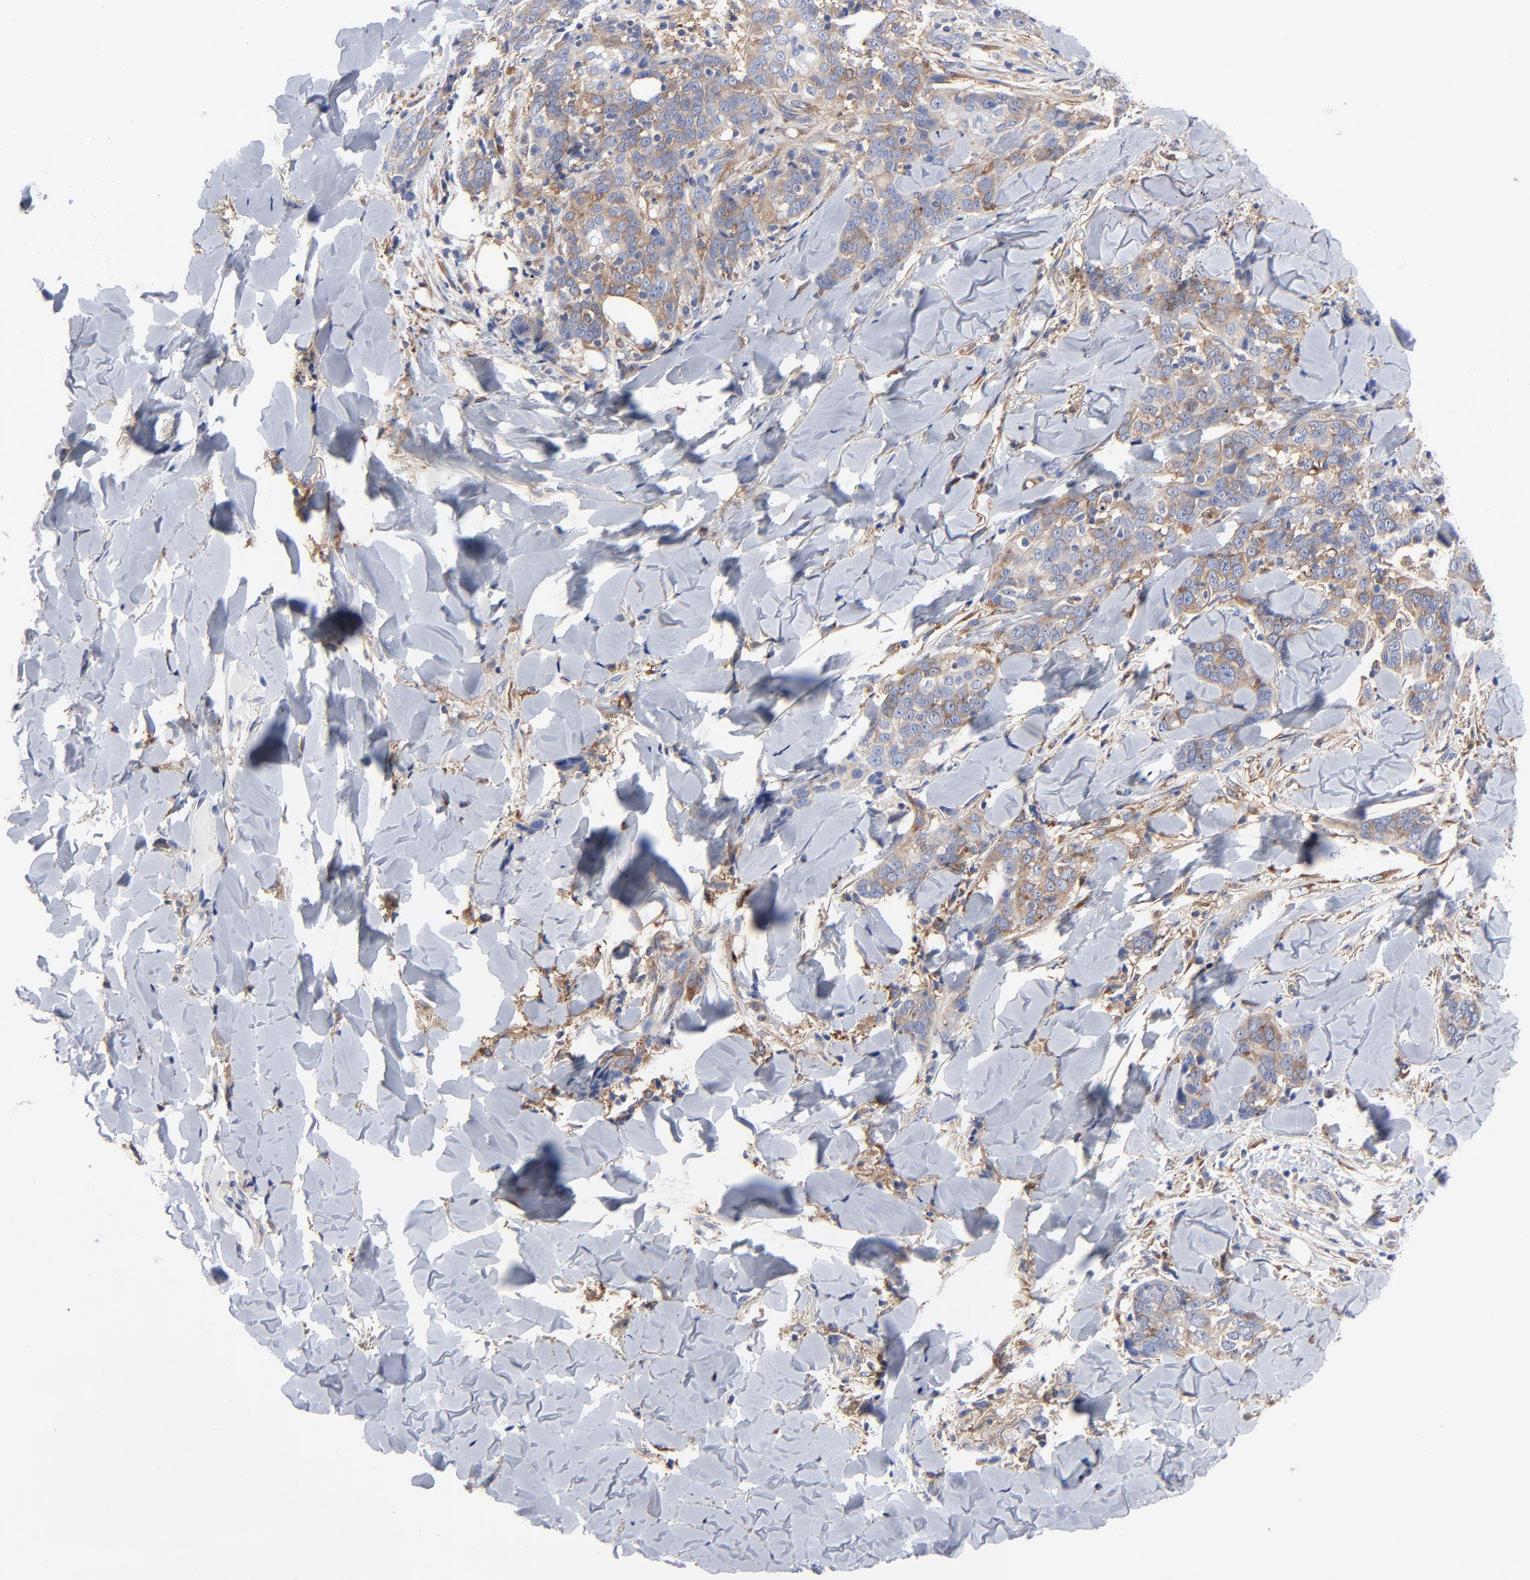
{"staining": {"intensity": "moderate", "quantity": "25%-75%", "location": "cytoplasmic/membranous"}, "tissue": "skin cancer", "cell_type": "Tumor cells", "image_type": "cancer", "snomed": [{"axis": "morphology", "description": "Normal tissue, NOS"}, {"axis": "morphology", "description": "Squamous cell carcinoma, NOS"}, {"axis": "topography", "description": "Skin"}], "caption": "DAB (3,3'-diaminobenzidine) immunohistochemical staining of human skin cancer (squamous cell carcinoma) shows moderate cytoplasmic/membranous protein positivity in approximately 25%-75% of tumor cells. The staining was performed using DAB to visualize the protein expression in brown, while the nuclei were stained in blue with hematoxylin (Magnification: 20x).", "gene": "STAT2", "patient": {"sex": "female", "age": 83}}